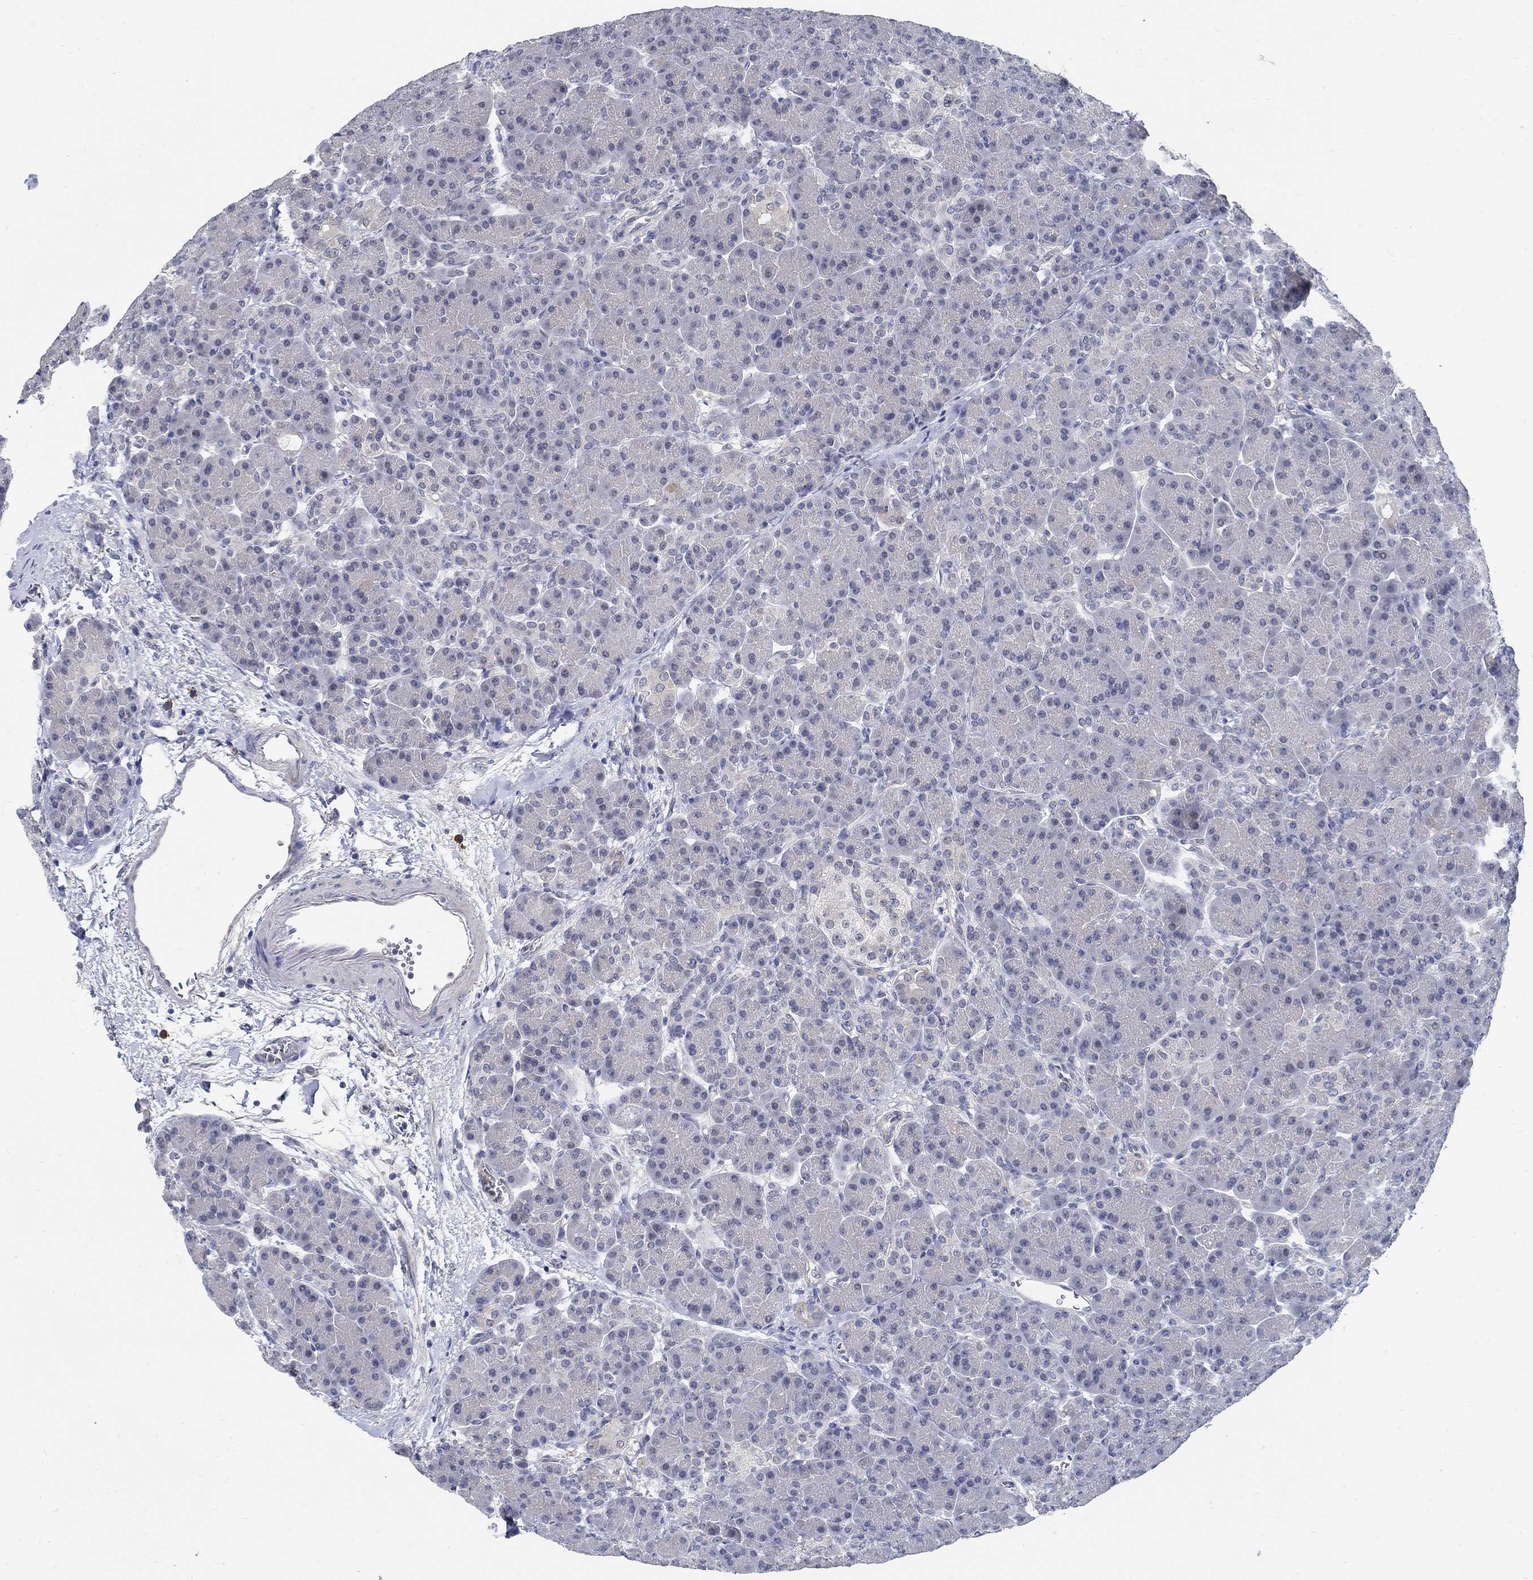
{"staining": {"intensity": "negative", "quantity": "none", "location": "none"}, "tissue": "pancreas", "cell_type": "Exocrine glandular cells", "image_type": "normal", "snomed": [{"axis": "morphology", "description": "Normal tissue, NOS"}, {"axis": "topography", "description": "Pancreas"}], "caption": "The micrograph reveals no staining of exocrine glandular cells in normal pancreas.", "gene": "PCDH11X", "patient": {"sex": "female", "age": 63}}